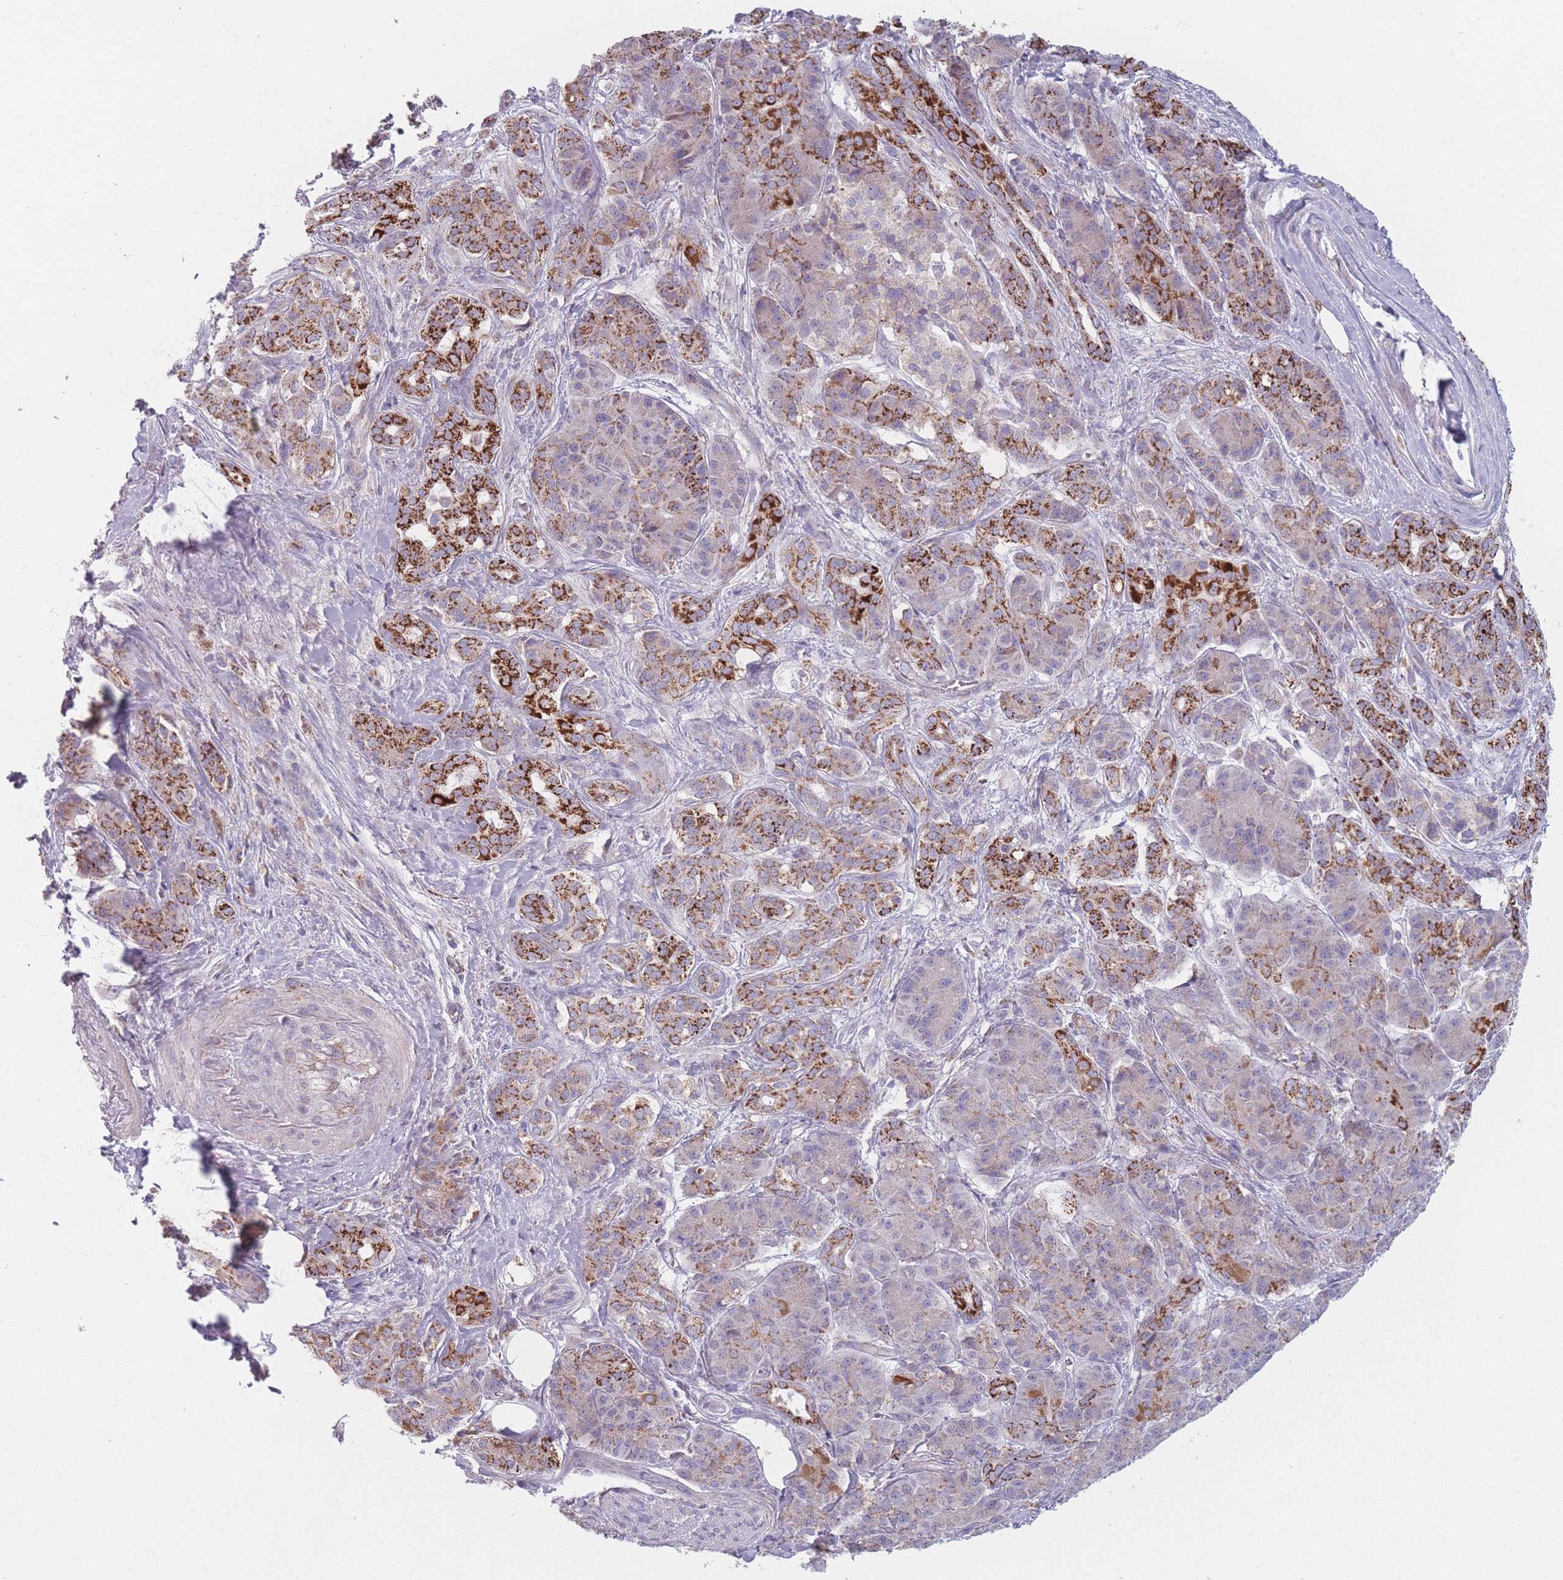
{"staining": {"intensity": "strong", "quantity": "25%-75%", "location": "cytoplasmic/membranous"}, "tissue": "pancreatic cancer", "cell_type": "Tumor cells", "image_type": "cancer", "snomed": [{"axis": "morphology", "description": "Adenocarcinoma, NOS"}, {"axis": "topography", "description": "Pancreas"}], "caption": "Protein expression analysis of adenocarcinoma (pancreatic) reveals strong cytoplasmic/membranous positivity in about 25%-75% of tumor cells.", "gene": "PEX11B", "patient": {"sex": "male", "age": 57}}